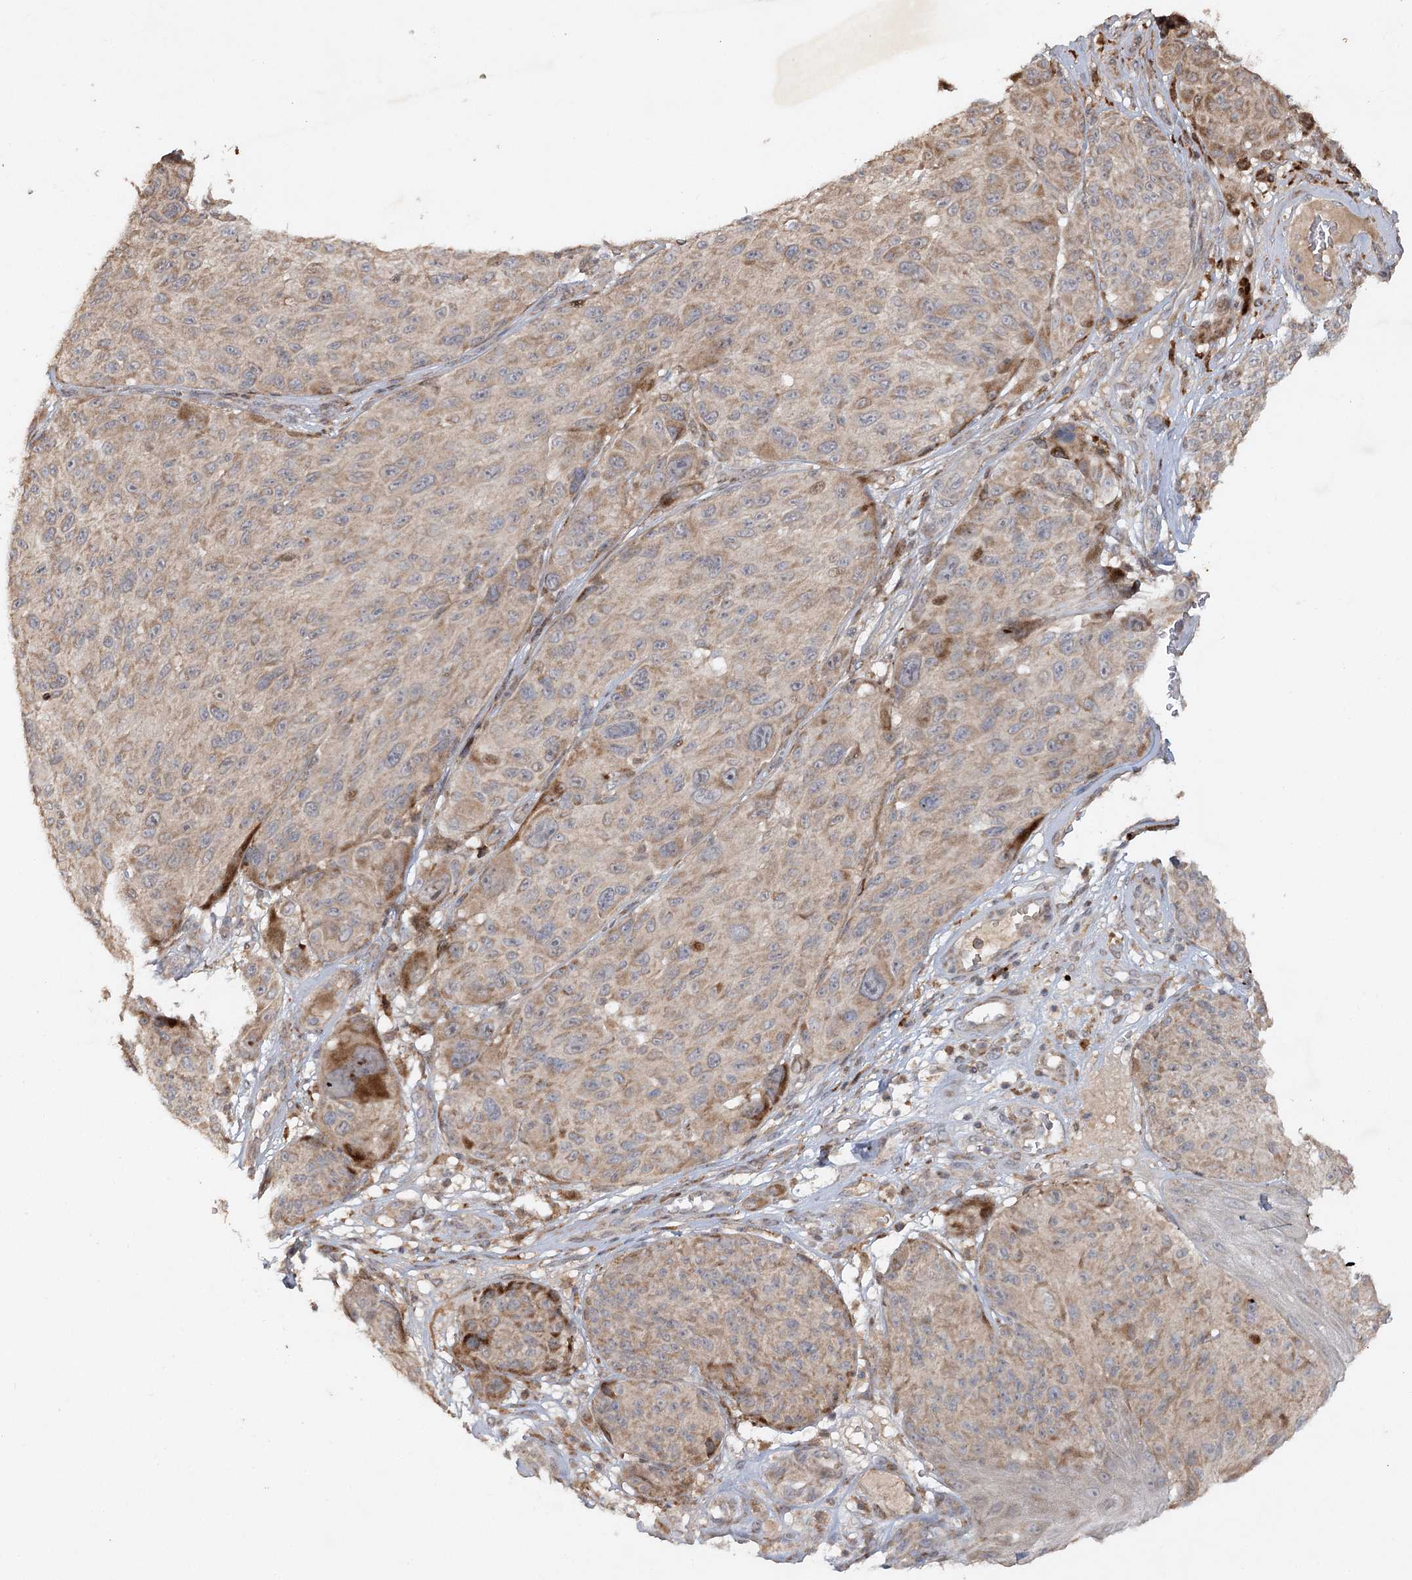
{"staining": {"intensity": "weak", "quantity": ">75%", "location": "cytoplasmic/membranous"}, "tissue": "melanoma", "cell_type": "Tumor cells", "image_type": "cancer", "snomed": [{"axis": "morphology", "description": "Malignant melanoma, NOS"}, {"axis": "topography", "description": "Skin"}], "caption": "About >75% of tumor cells in malignant melanoma show weak cytoplasmic/membranous protein expression as visualized by brown immunohistochemical staining.", "gene": "KBTBD4", "patient": {"sex": "male", "age": 83}}